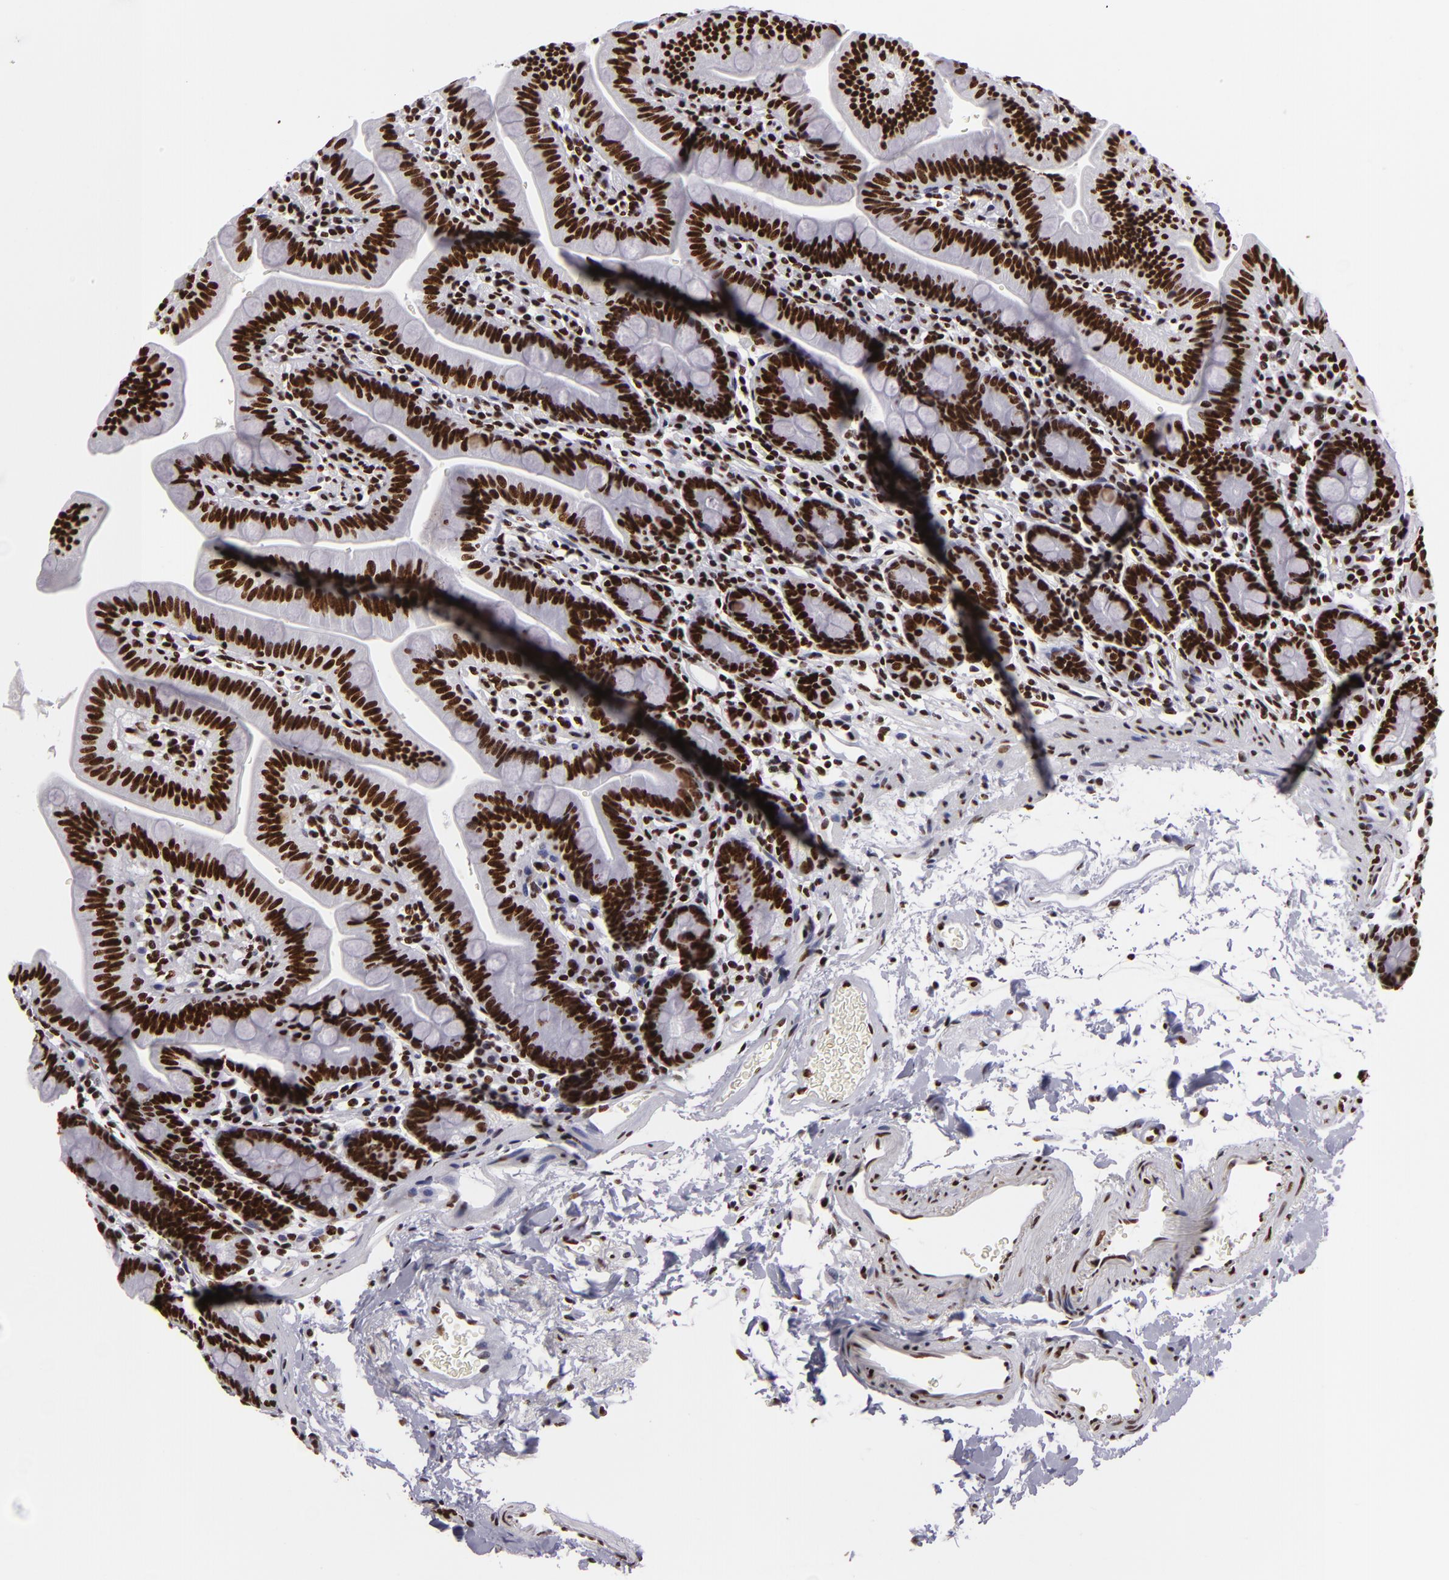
{"staining": {"intensity": "strong", "quantity": ">75%", "location": "nuclear"}, "tissue": "small intestine", "cell_type": "Glandular cells", "image_type": "normal", "snomed": [{"axis": "morphology", "description": "Normal tissue, NOS"}, {"axis": "topography", "description": "Small intestine"}], "caption": "Immunohistochemistry (IHC) of benign small intestine exhibits high levels of strong nuclear positivity in approximately >75% of glandular cells. The protein is stained brown, and the nuclei are stained in blue (DAB IHC with brightfield microscopy, high magnification).", "gene": "SAFB", "patient": {"sex": "male", "age": 79}}